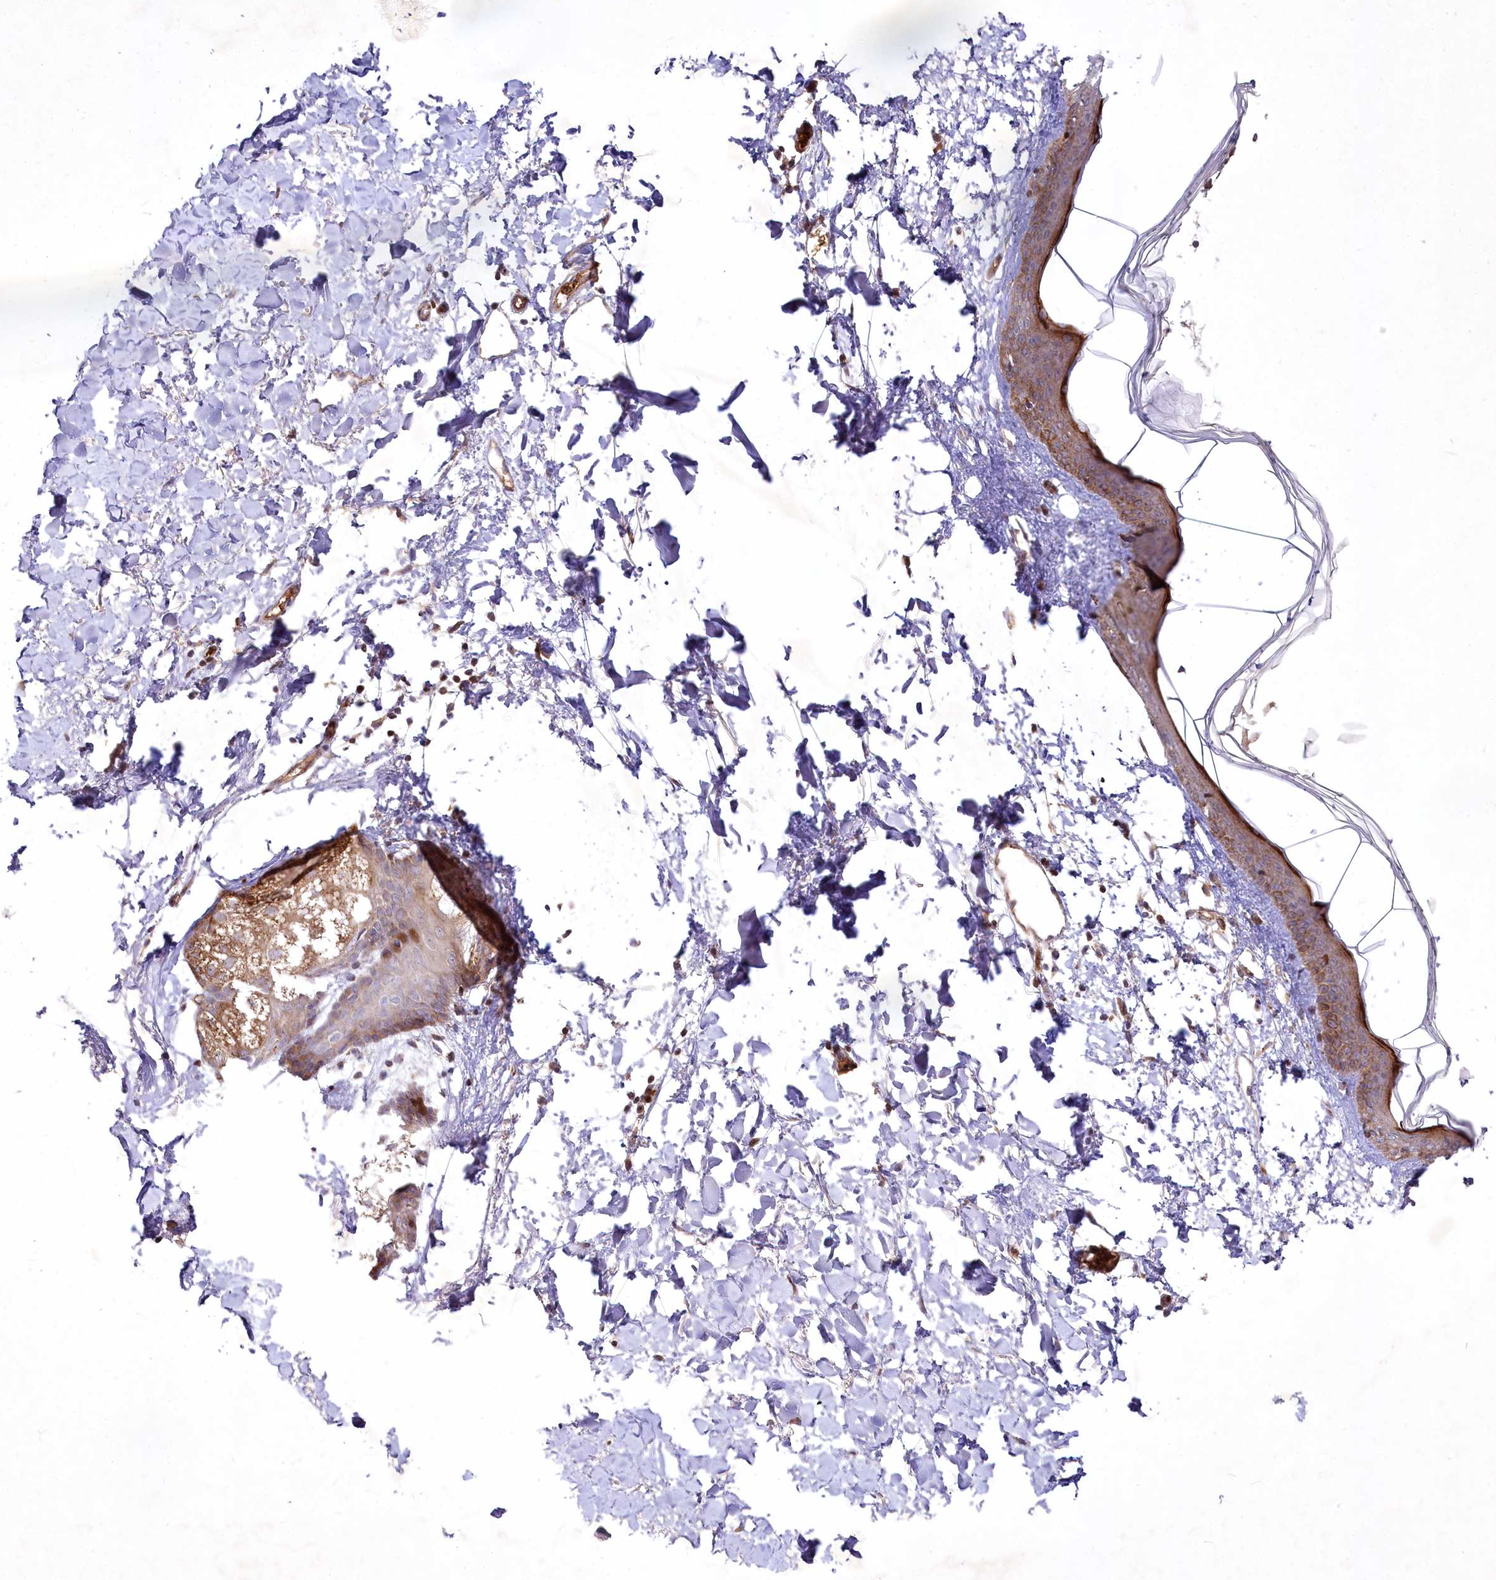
{"staining": {"intensity": "moderate", "quantity": ">75%", "location": "cytoplasmic/membranous"}, "tissue": "skin", "cell_type": "Fibroblasts", "image_type": "normal", "snomed": [{"axis": "morphology", "description": "Normal tissue, NOS"}, {"axis": "topography", "description": "Skin"}], "caption": "Protein analysis of benign skin exhibits moderate cytoplasmic/membranous positivity in approximately >75% of fibroblasts. (brown staining indicates protein expression, while blue staining denotes nuclei).", "gene": "PSTK", "patient": {"sex": "female", "age": 58}}